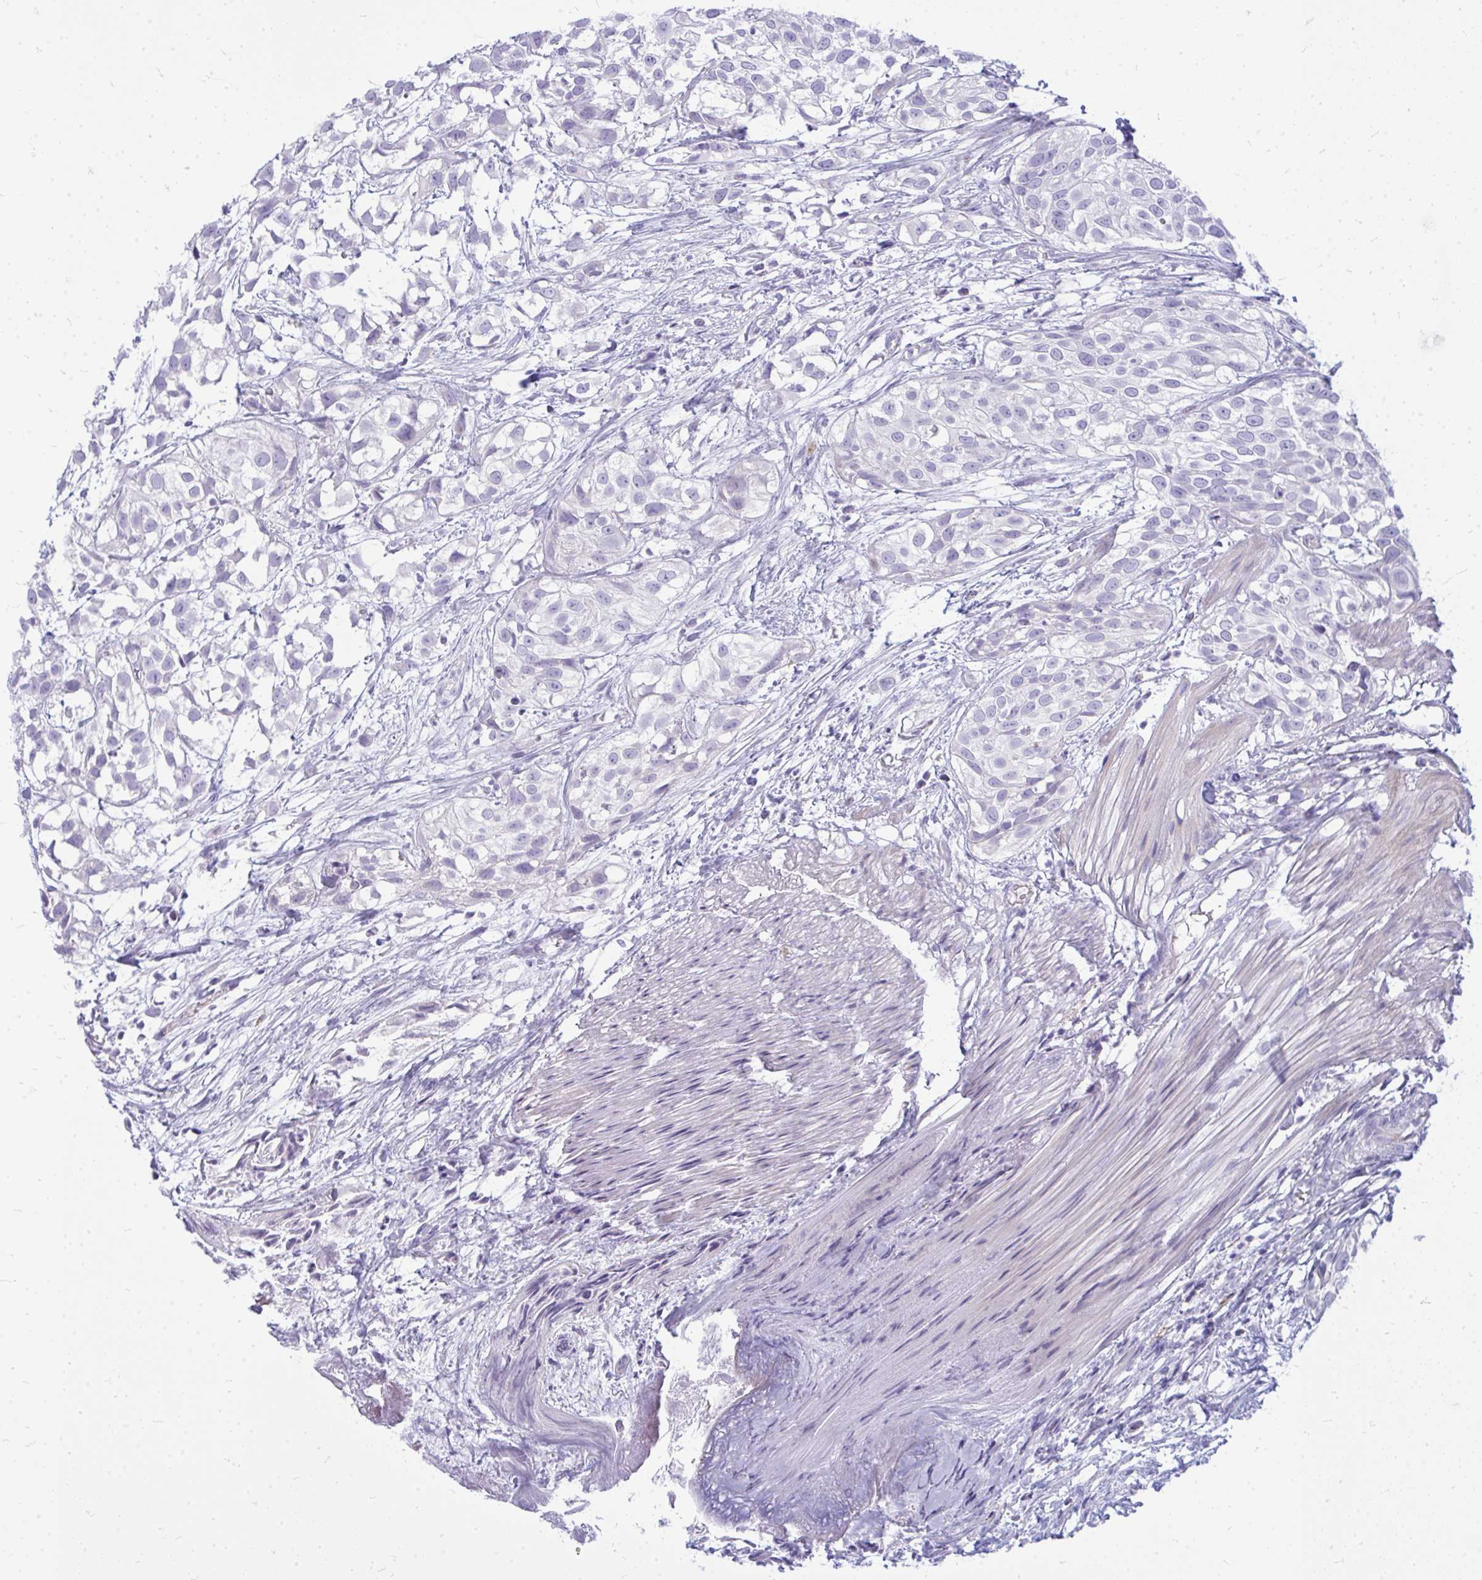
{"staining": {"intensity": "negative", "quantity": "none", "location": "none"}, "tissue": "urothelial cancer", "cell_type": "Tumor cells", "image_type": "cancer", "snomed": [{"axis": "morphology", "description": "Urothelial carcinoma, High grade"}, {"axis": "topography", "description": "Urinary bladder"}], "caption": "There is no significant expression in tumor cells of urothelial cancer. Brightfield microscopy of immunohistochemistry stained with DAB (brown) and hematoxylin (blue), captured at high magnification.", "gene": "TSPEAR", "patient": {"sex": "male", "age": 56}}